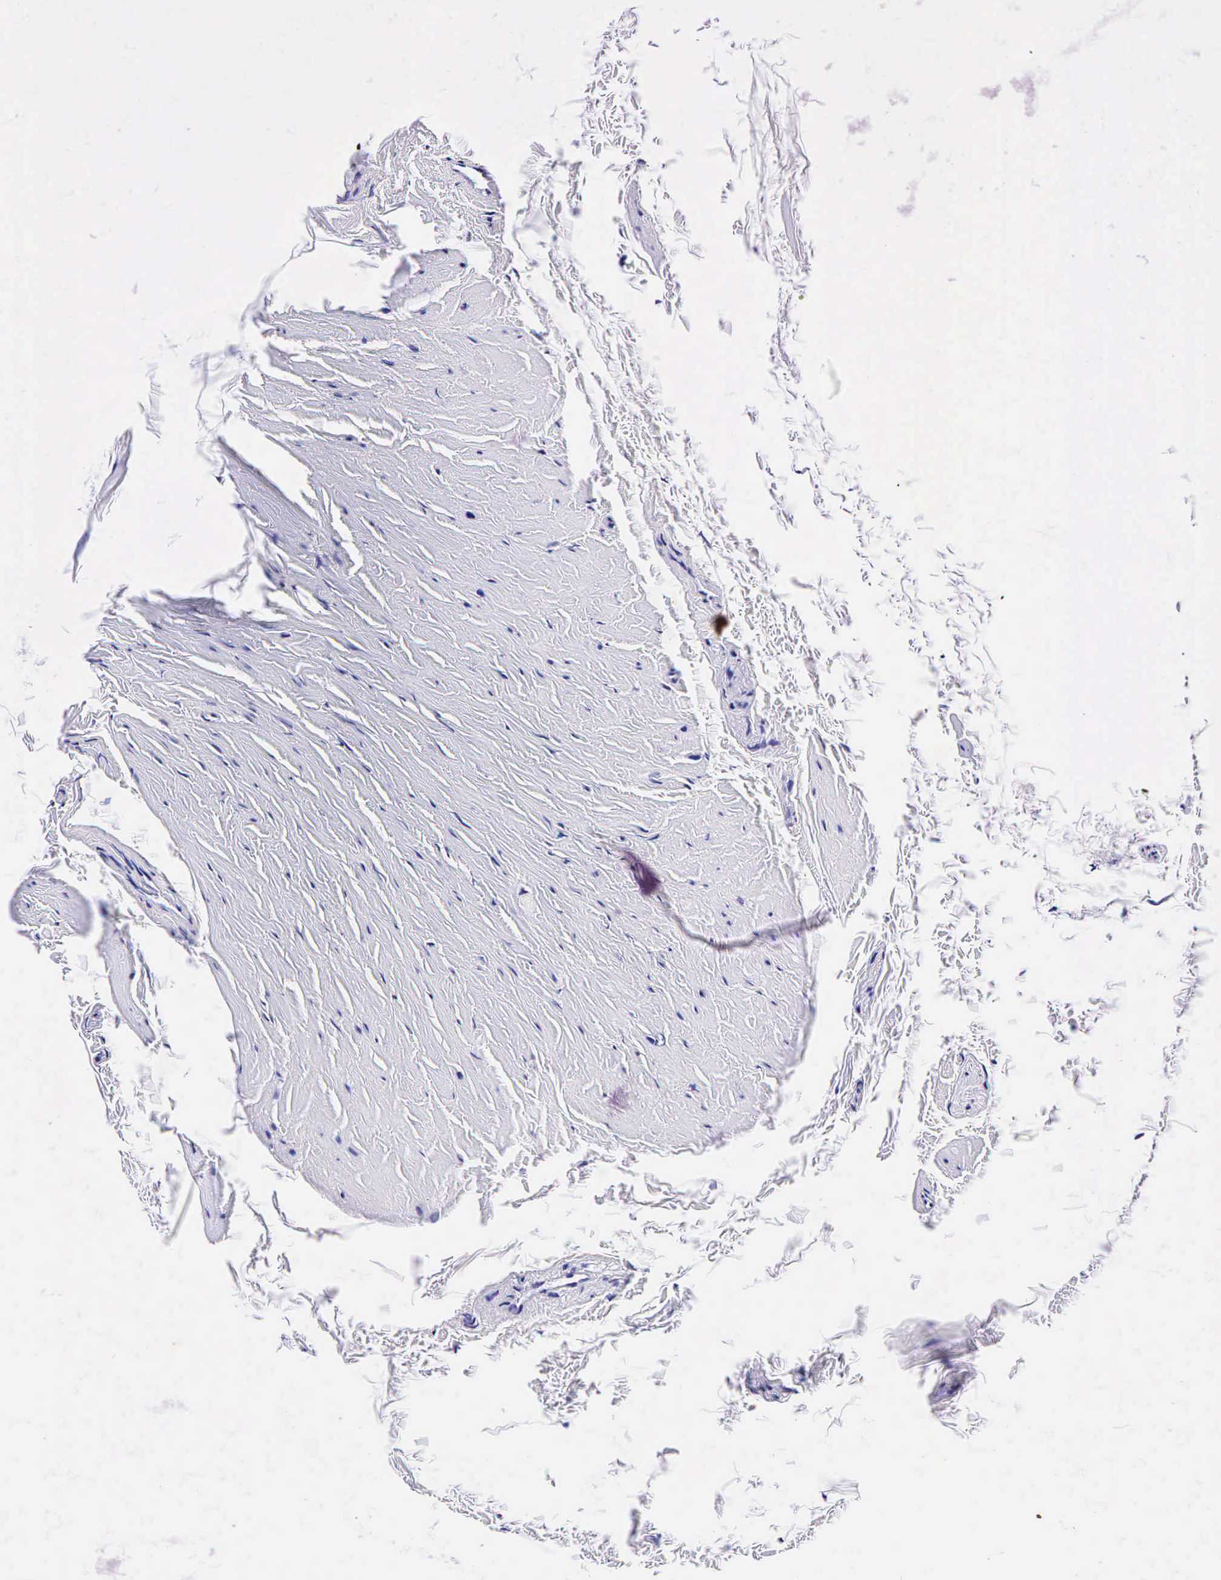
{"staining": {"intensity": "negative", "quantity": "none", "location": "none"}, "tissue": "epididymis", "cell_type": "Glandular cells", "image_type": "normal", "snomed": [{"axis": "morphology", "description": "Normal tissue, NOS"}, {"axis": "topography", "description": "Epididymis"}], "caption": "This is an immunohistochemistry (IHC) image of normal human epididymis. There is no expression in glandular cells.", "gene": "GCG", "patient": {"sex": "male", "age": 47}}